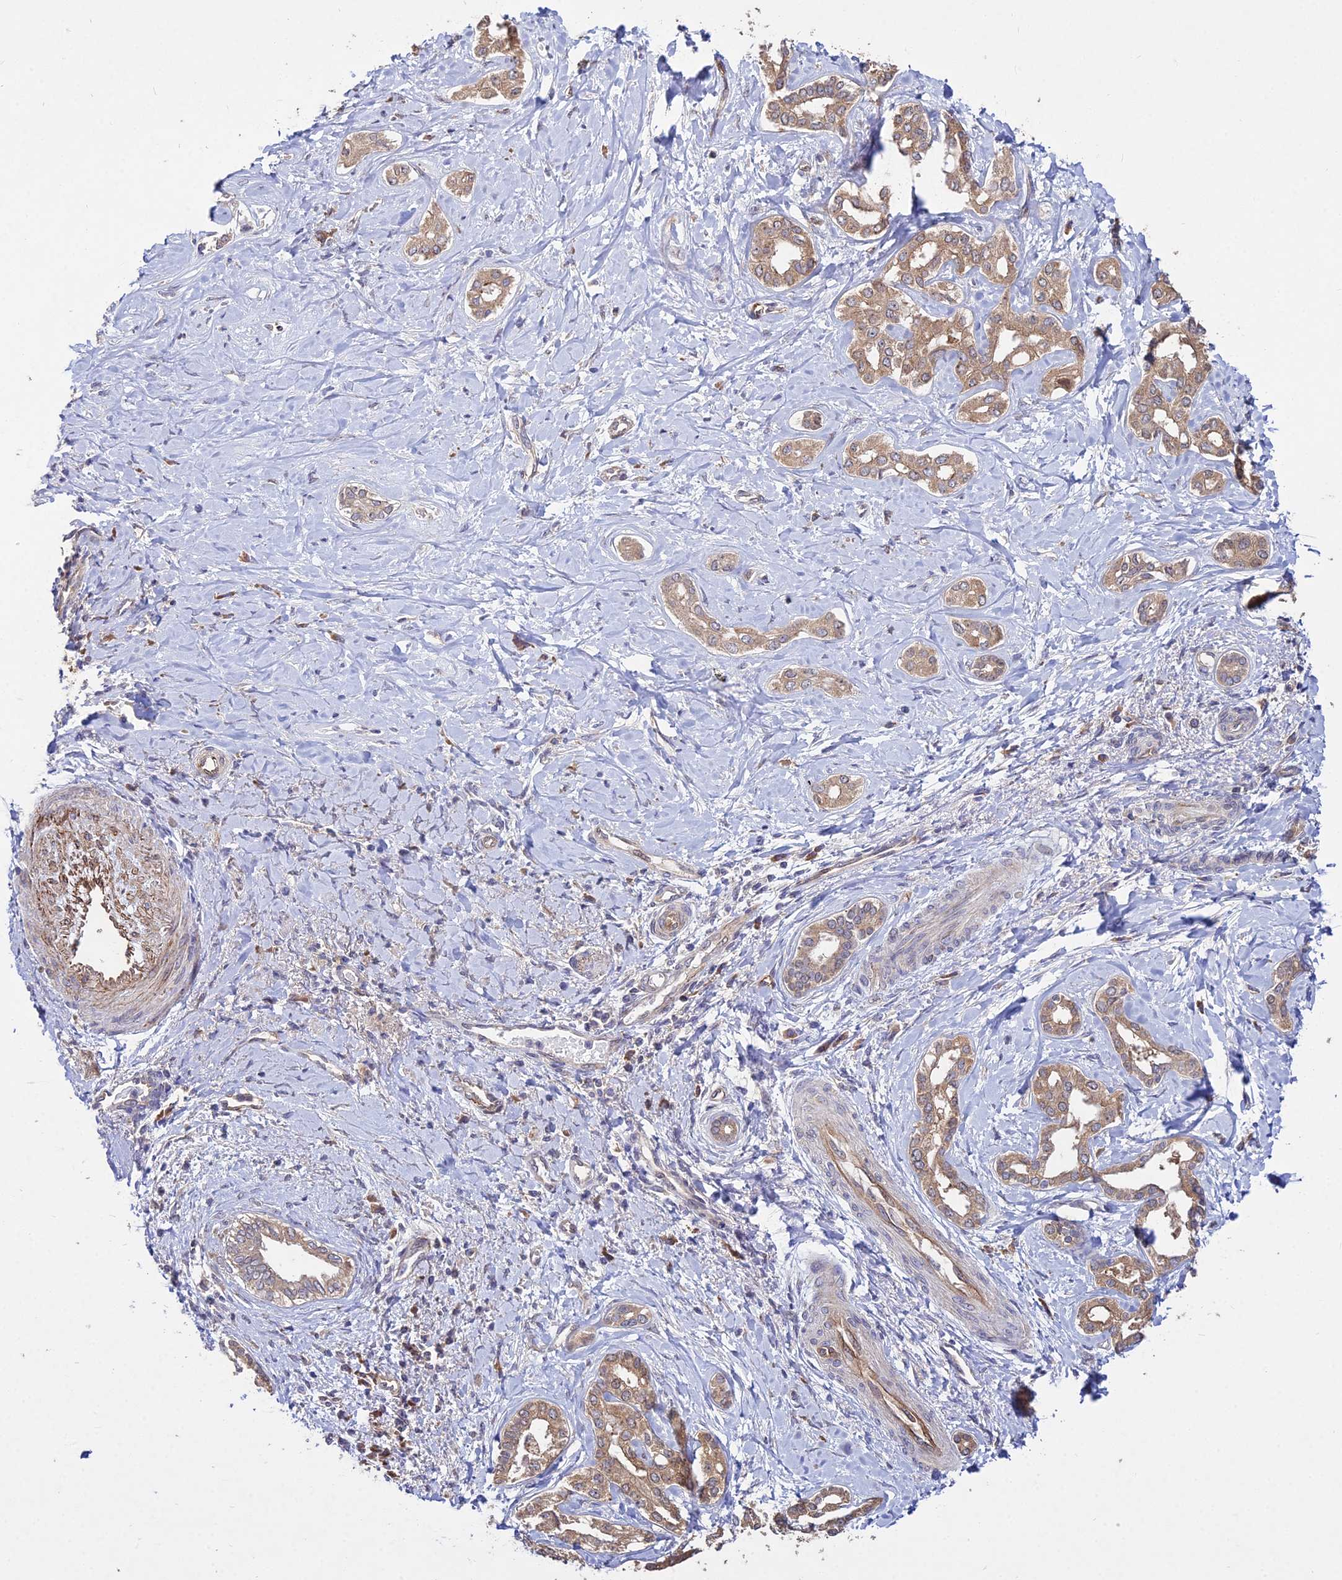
{"staining": {"intensity": "moderate", "quantity": ">75%", "location": "cytoplasmic/membranous"}, "tissue": "liver cancer", "cell_type": "Tumor cells", "image_type": "cancer", "snomed": [{"axis": "morphology", "description": "Cholangiocarcinoma"}, {"axis": "topography", "description": "Liver"}], "caption": "This micrograph displays immunohistochemistry staining of cholangiocarcinoma (liver), with medium moderate cytoplasmic/membranous expression in approximately >75% of tumor cells.", "gene": "GRTP1", "patient": {"sex": "female", "age": 77}}